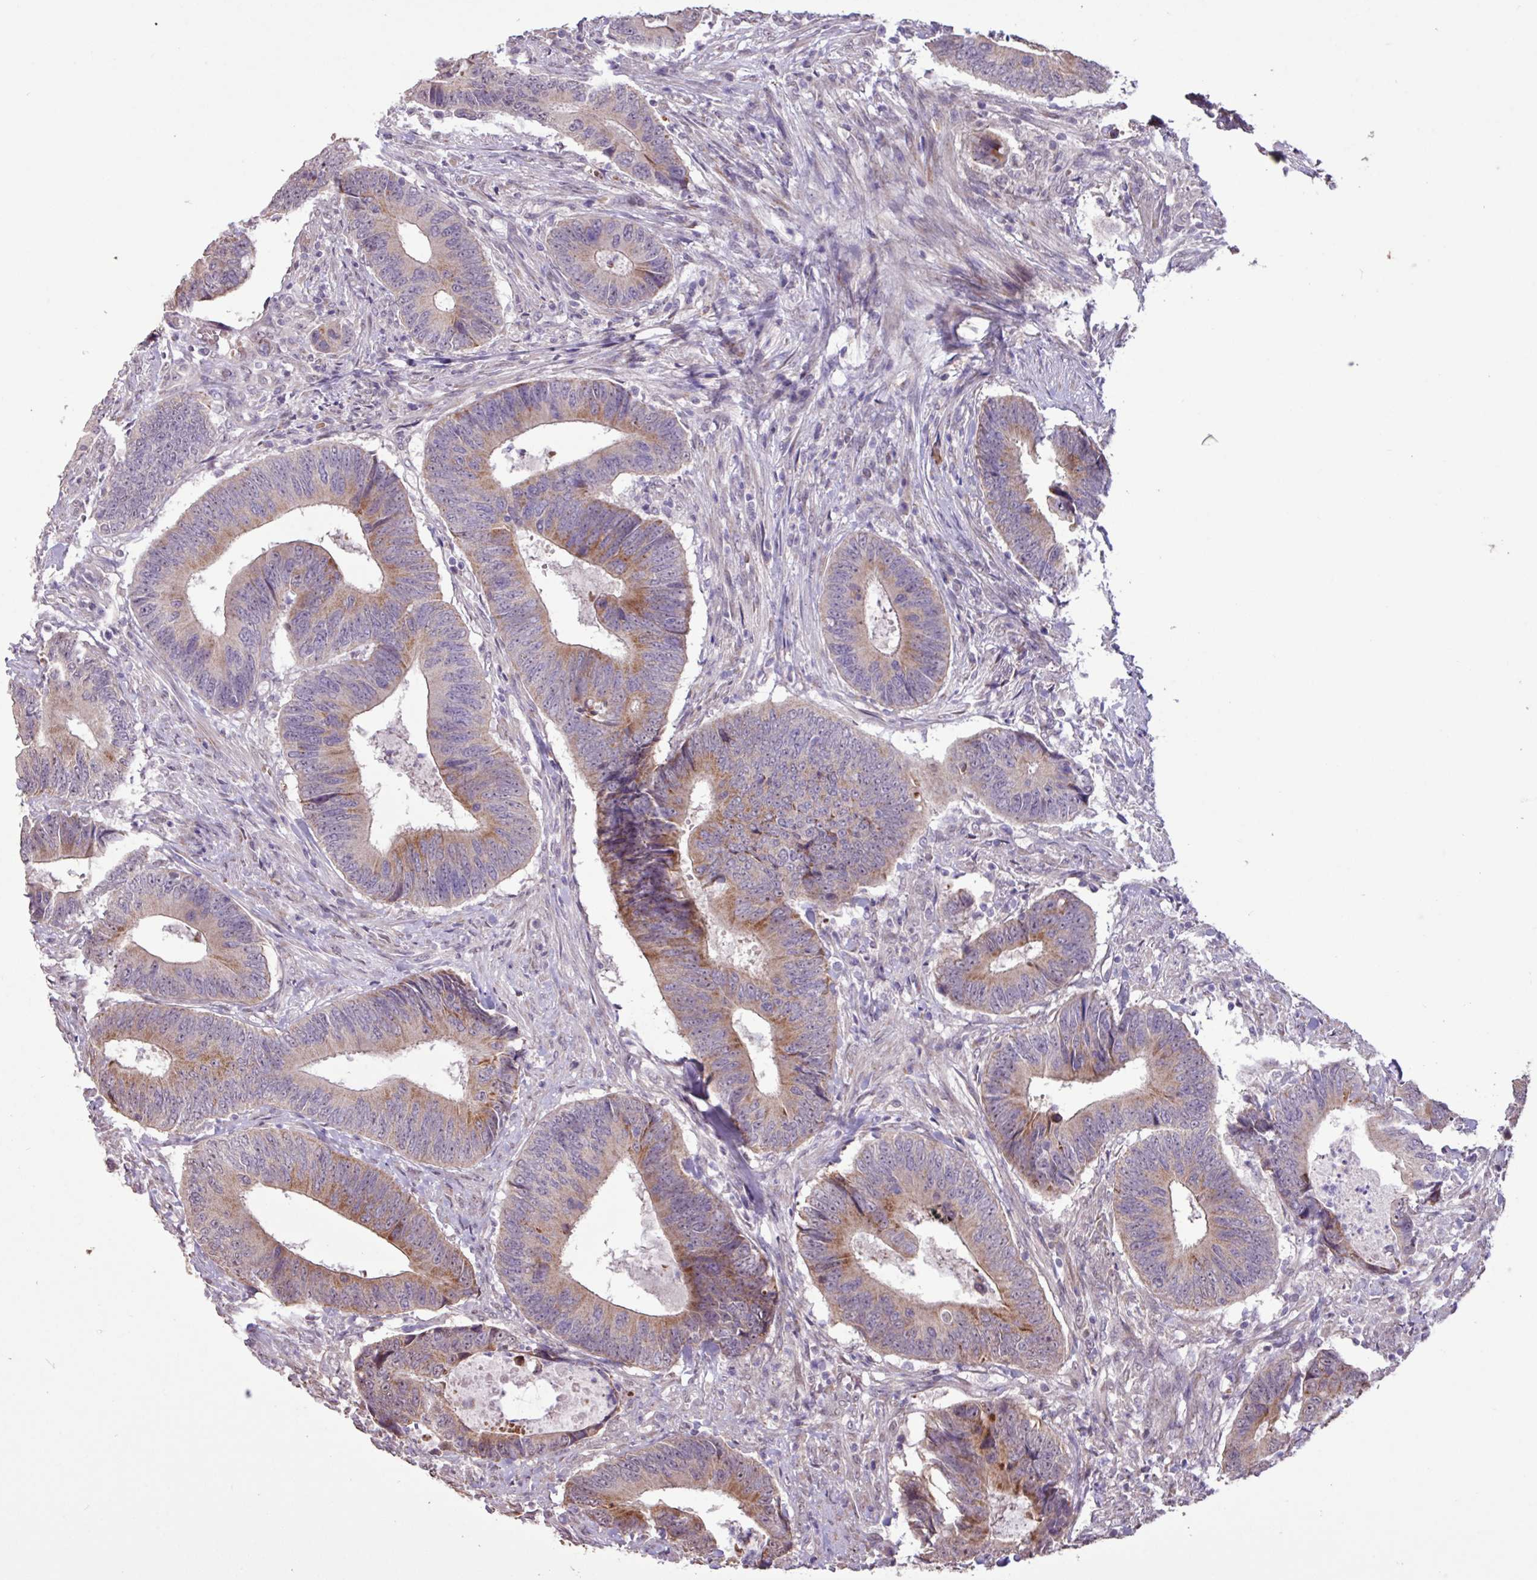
{"staining": {"intensity": "moderate", "quantity": "25%-75%", "location": "cytoplasmic/membranous"}, "tissue": "colorectal cancer", "cell_type": "Tumor cells", "image_type": "cancer", "snomed": [{"axis": "morphology", "description": "Adenocarcinoma, NOS"}, {"axis": "topography", "description": "Colon"}], "caption": "This is an image of IHC staining of adenocarcinoma (colorectal), which shows moderate expression in the cytoplasmic/membranous of tumor cells.", "gene": "L3MBTL3", "patient": {"sex": "male", "age": 87}}